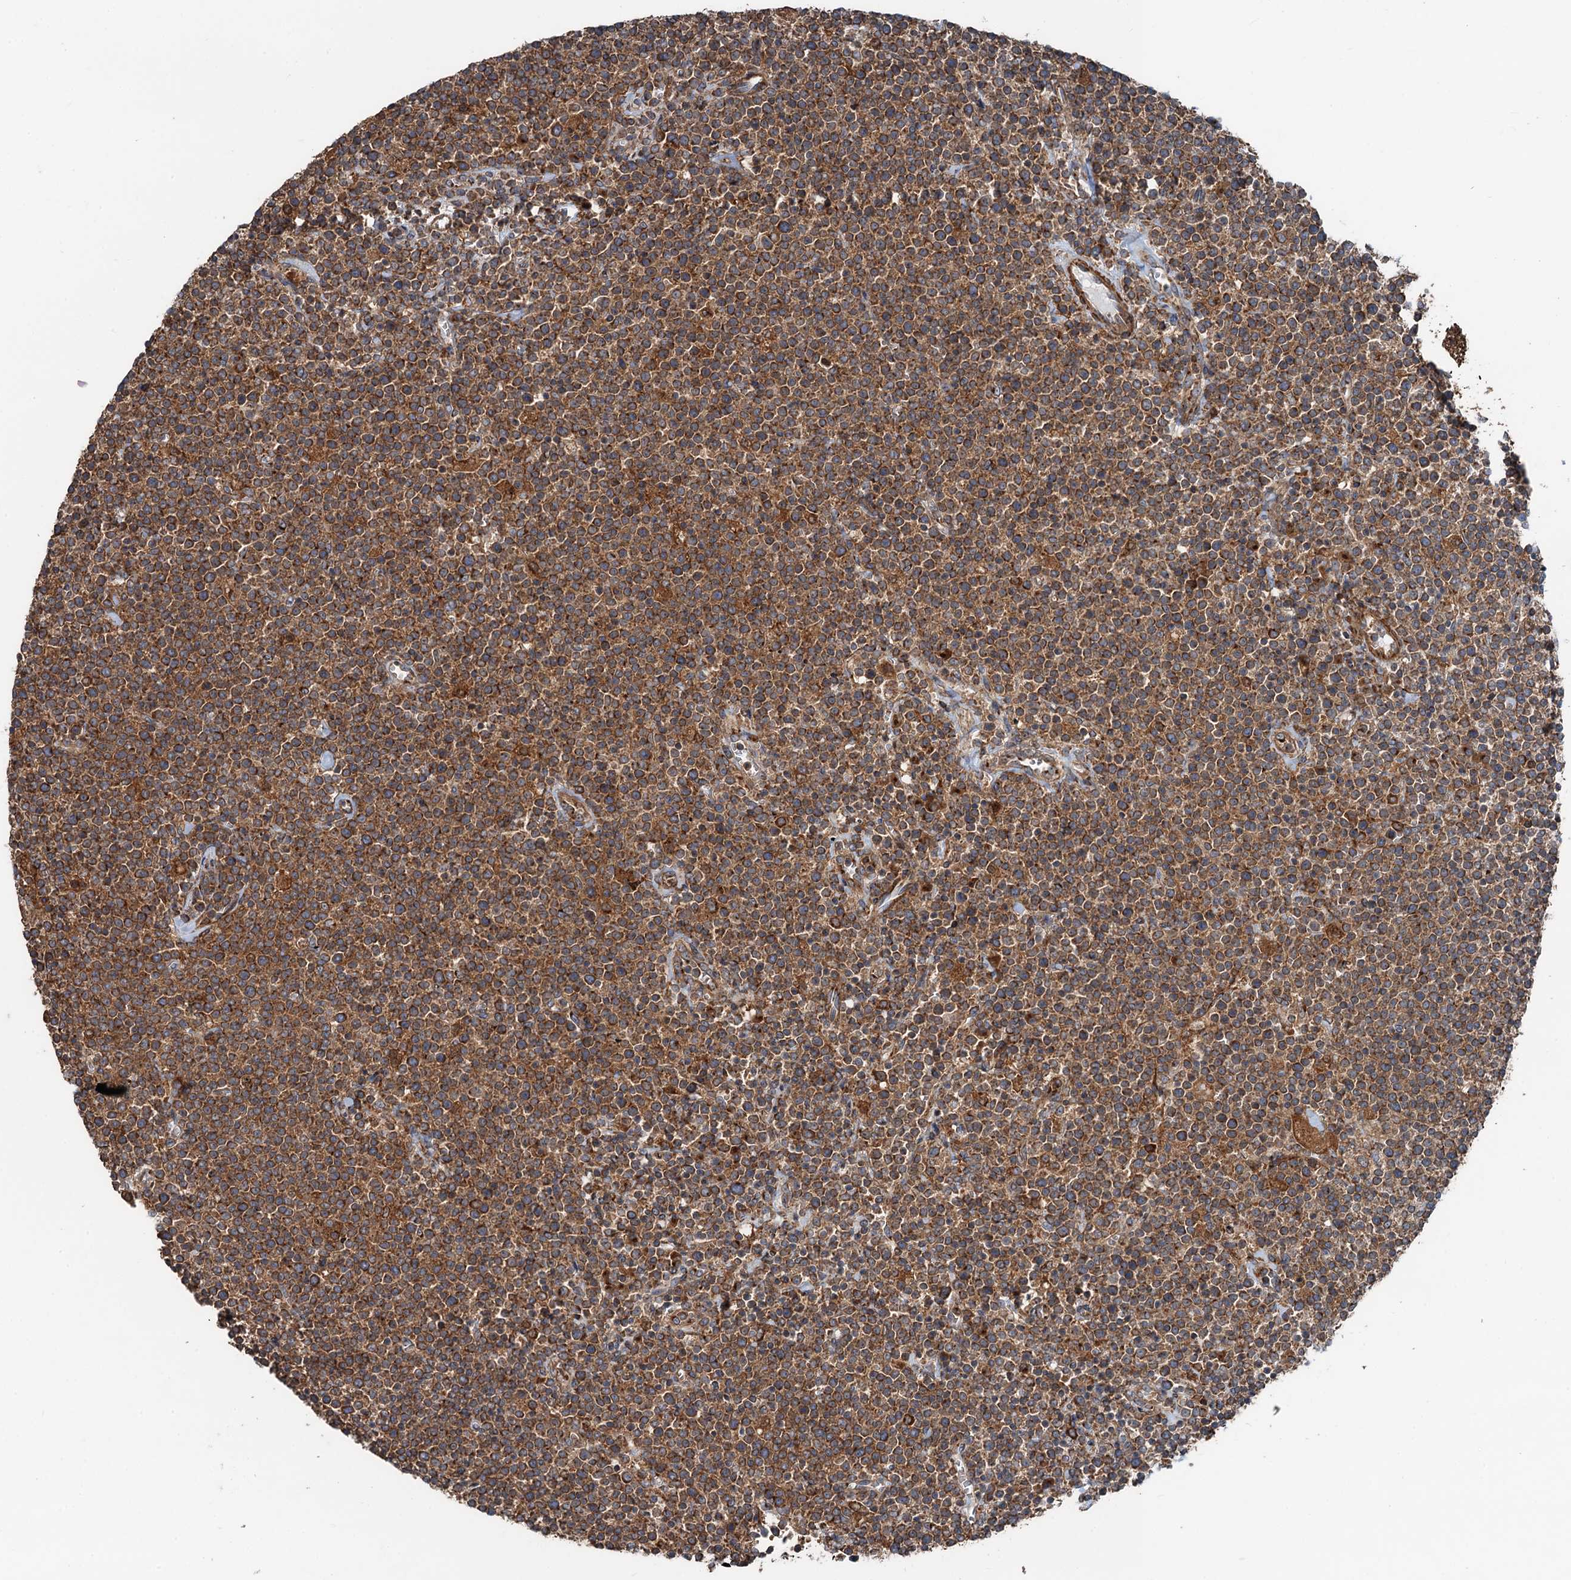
{"staining": {"intensity": "moderate", "quantity": ">75%", "location": "cytoplasmic/membranous"}, "tissue": "lymphoma", "cell_type": "Tumor cells", "image_type": "cancer", "snomed": [{"axis": "morphology", "description": "Malignant lymphoma, non-Hodgkin's type, High grade"}, {"axis": "topography", "description": "Lymph node"}], "caption": "A high-resolution image shows immunohistochemistry (IHC) staining of lymphoma, which demonstrates moderate cytoplasmic/membranous expression in approximately >75% of tumor cells. Immunohistochemistry stains the protein of interest in brown and the nuclei are stained blue.", "gene": "ANKRD26", "patient": {"sex": "male", "age": 61}}